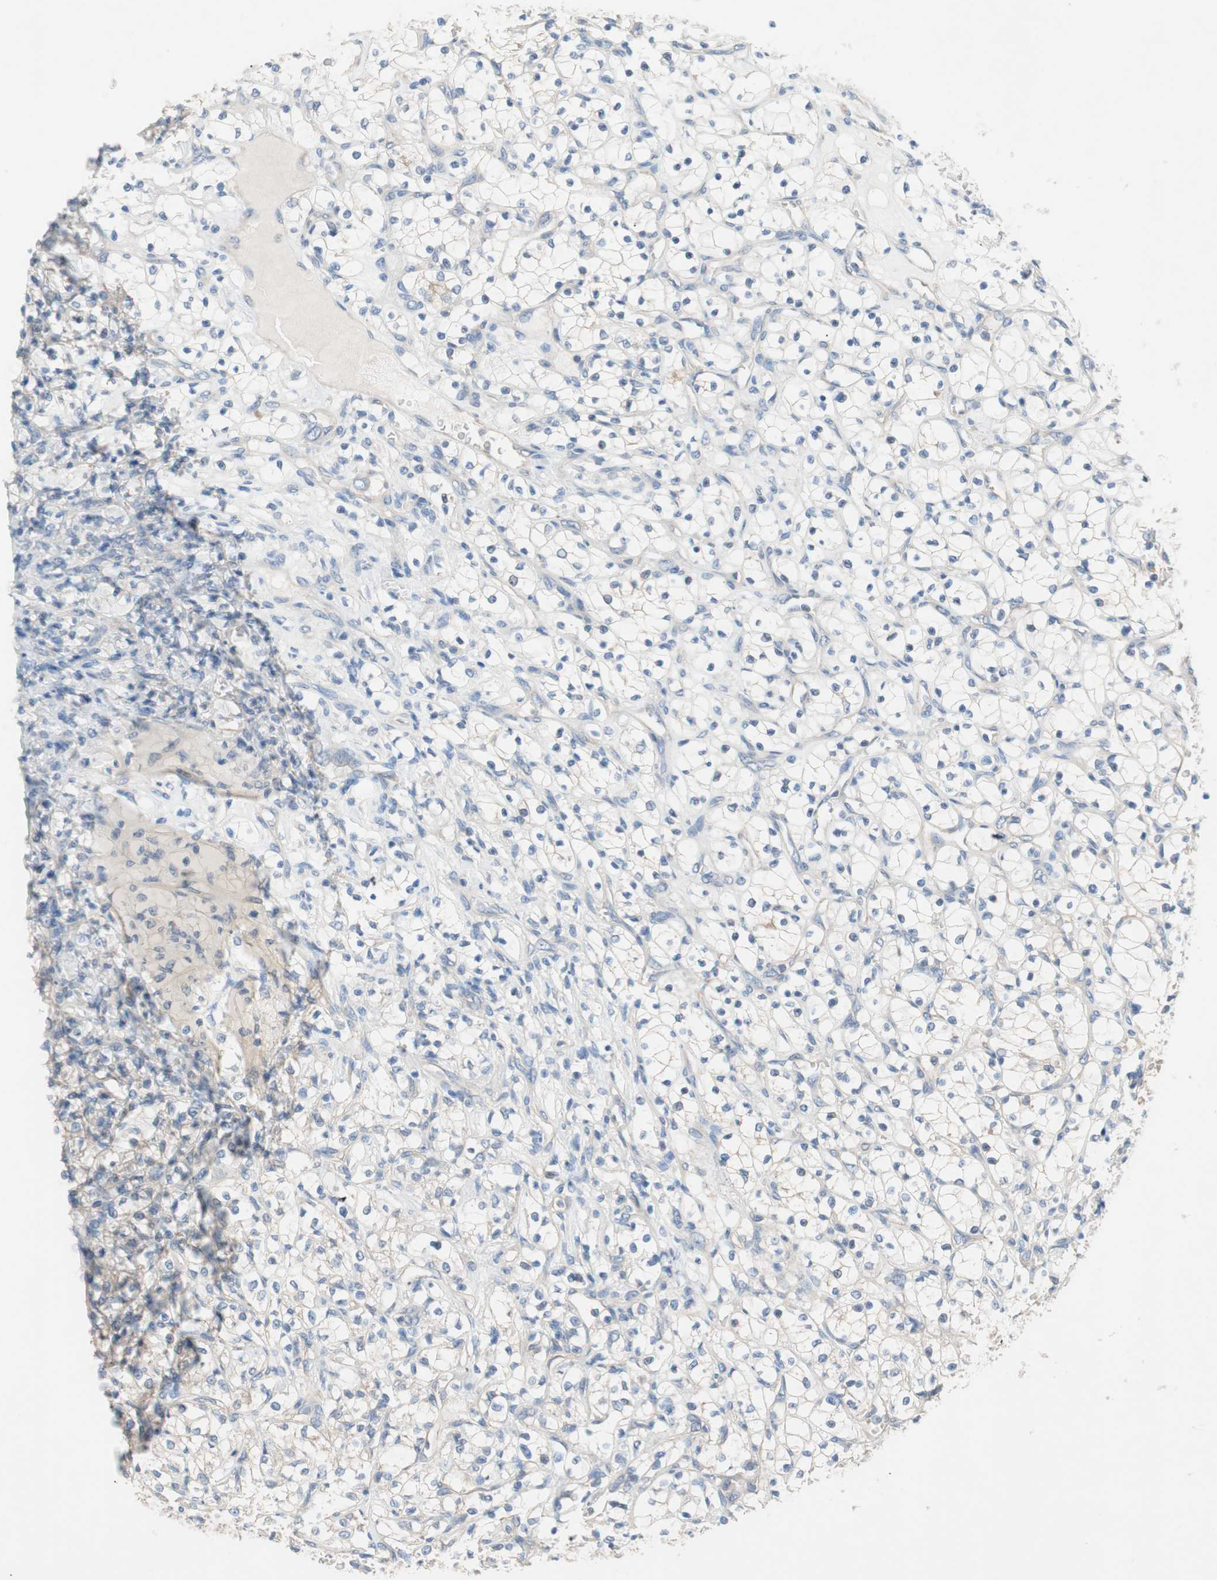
{"staining": {"intensity": "negative", "quantity": "none", "location": "none"}, "tissue": "renal cancer", "cell_type": "Tumor cells", "image_type": "cancer", "snomed": [{"axis": "morphology", "description": "Adenocarcinoma, NOS"}, {"axis": "topography", "description": "Kidney"}], "caption": "Tumor cells are negative for protein expression in human adenocarcinoma (renal). (Brightfield microscopy of DAB (3,3'-diaminobenzidine) immunohistochemistry at high magnification).", "gene": "GLUL", "patient": {"sex": "female", "age": 69}}